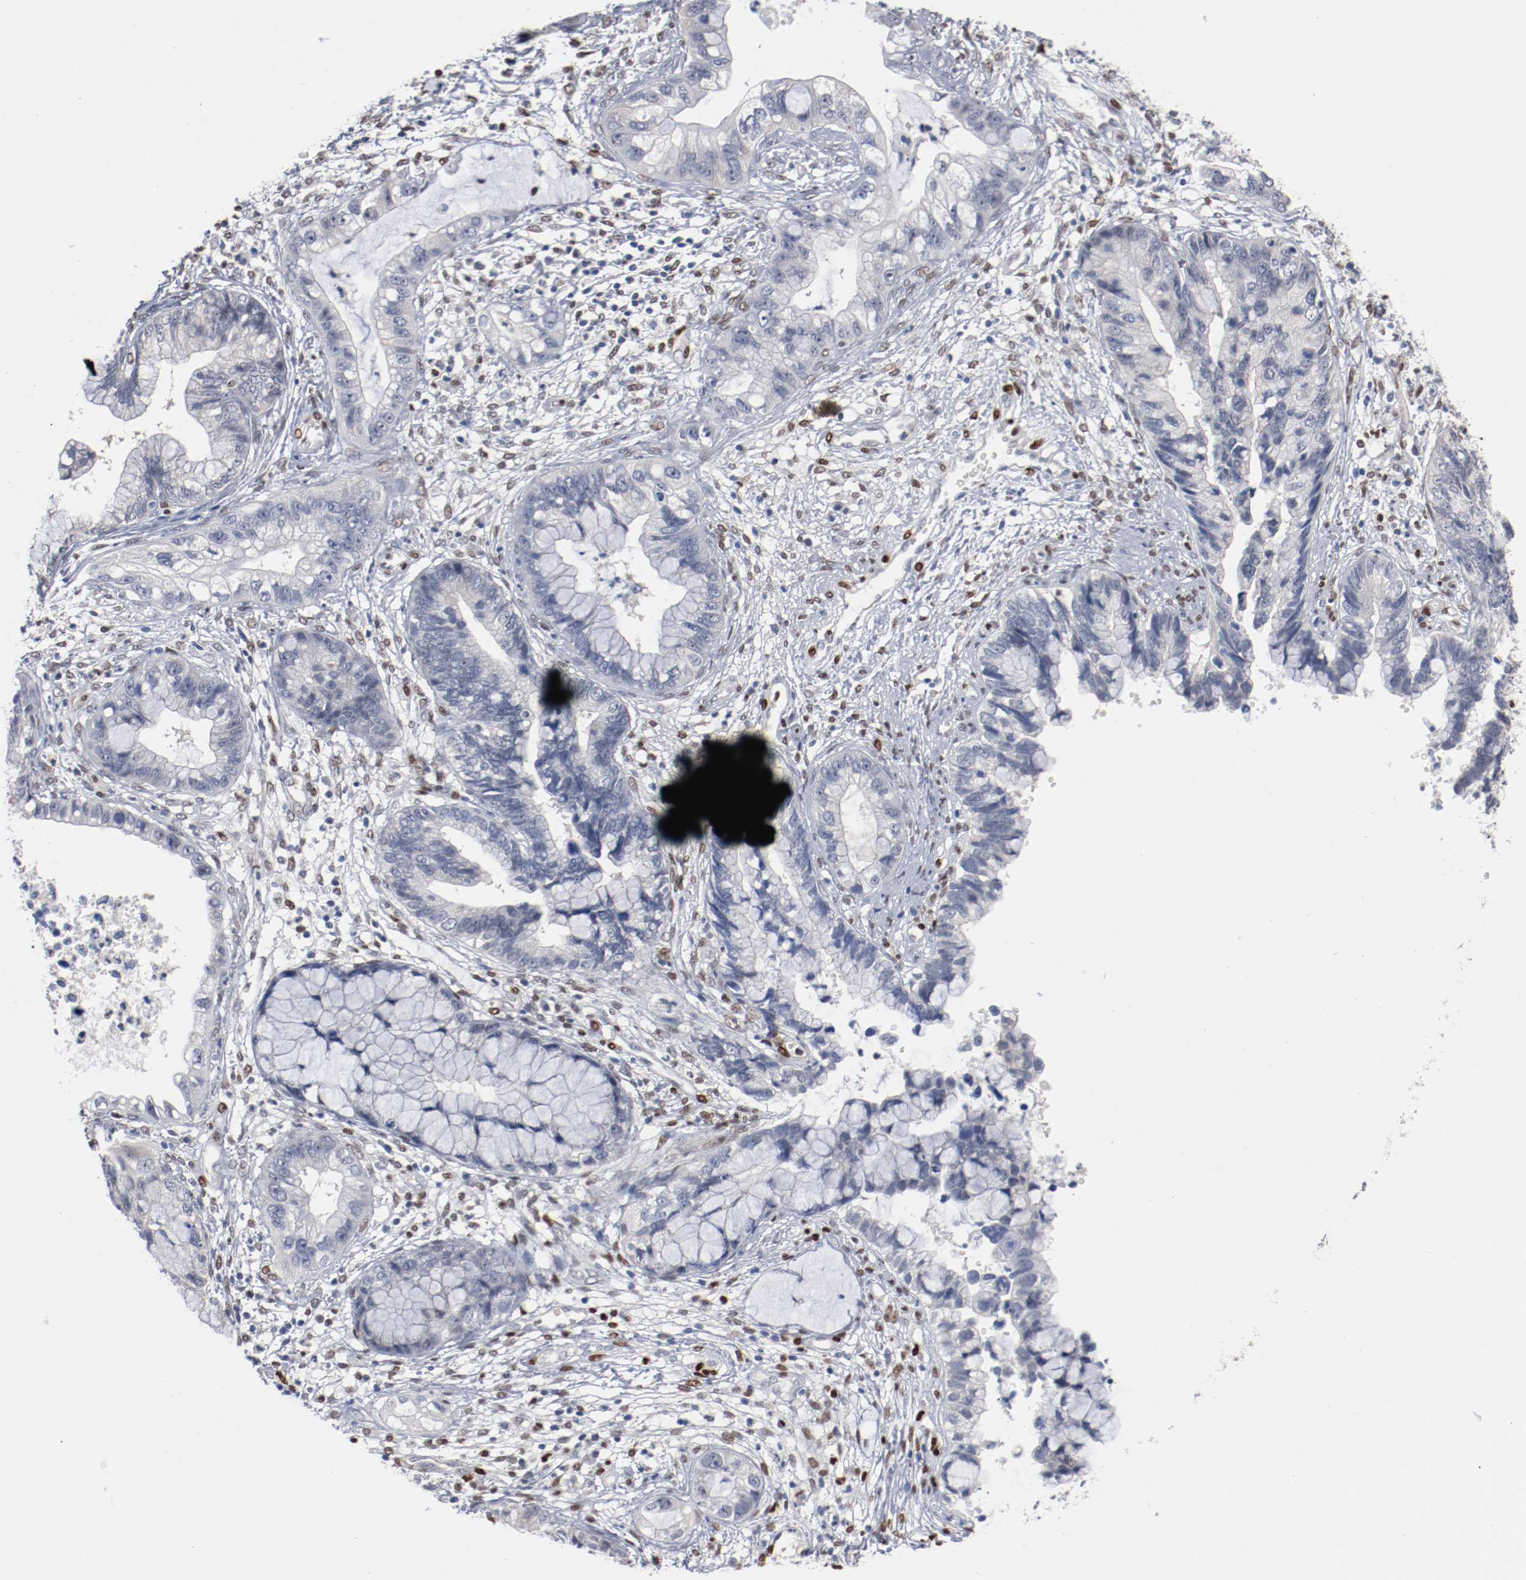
{"staining": {"intensity": "negative", "quantity": "none", "location": "none"}, "tissue": "cervical cancer", "cell_type": "Tumor cells", "image_type": "cancer", "snomed": [{"axis": "morphology", "description": "Adenocarcinoma, NOS"}, {"axis": "topography", "description": "Cervix"}], "caption": "Immunohistochemical staining of adenocarcinoma (cervical) displays no significant staining in tumor cells.", "gene": "ZEB2", "patient": {"sex": "female", "age": 44}}